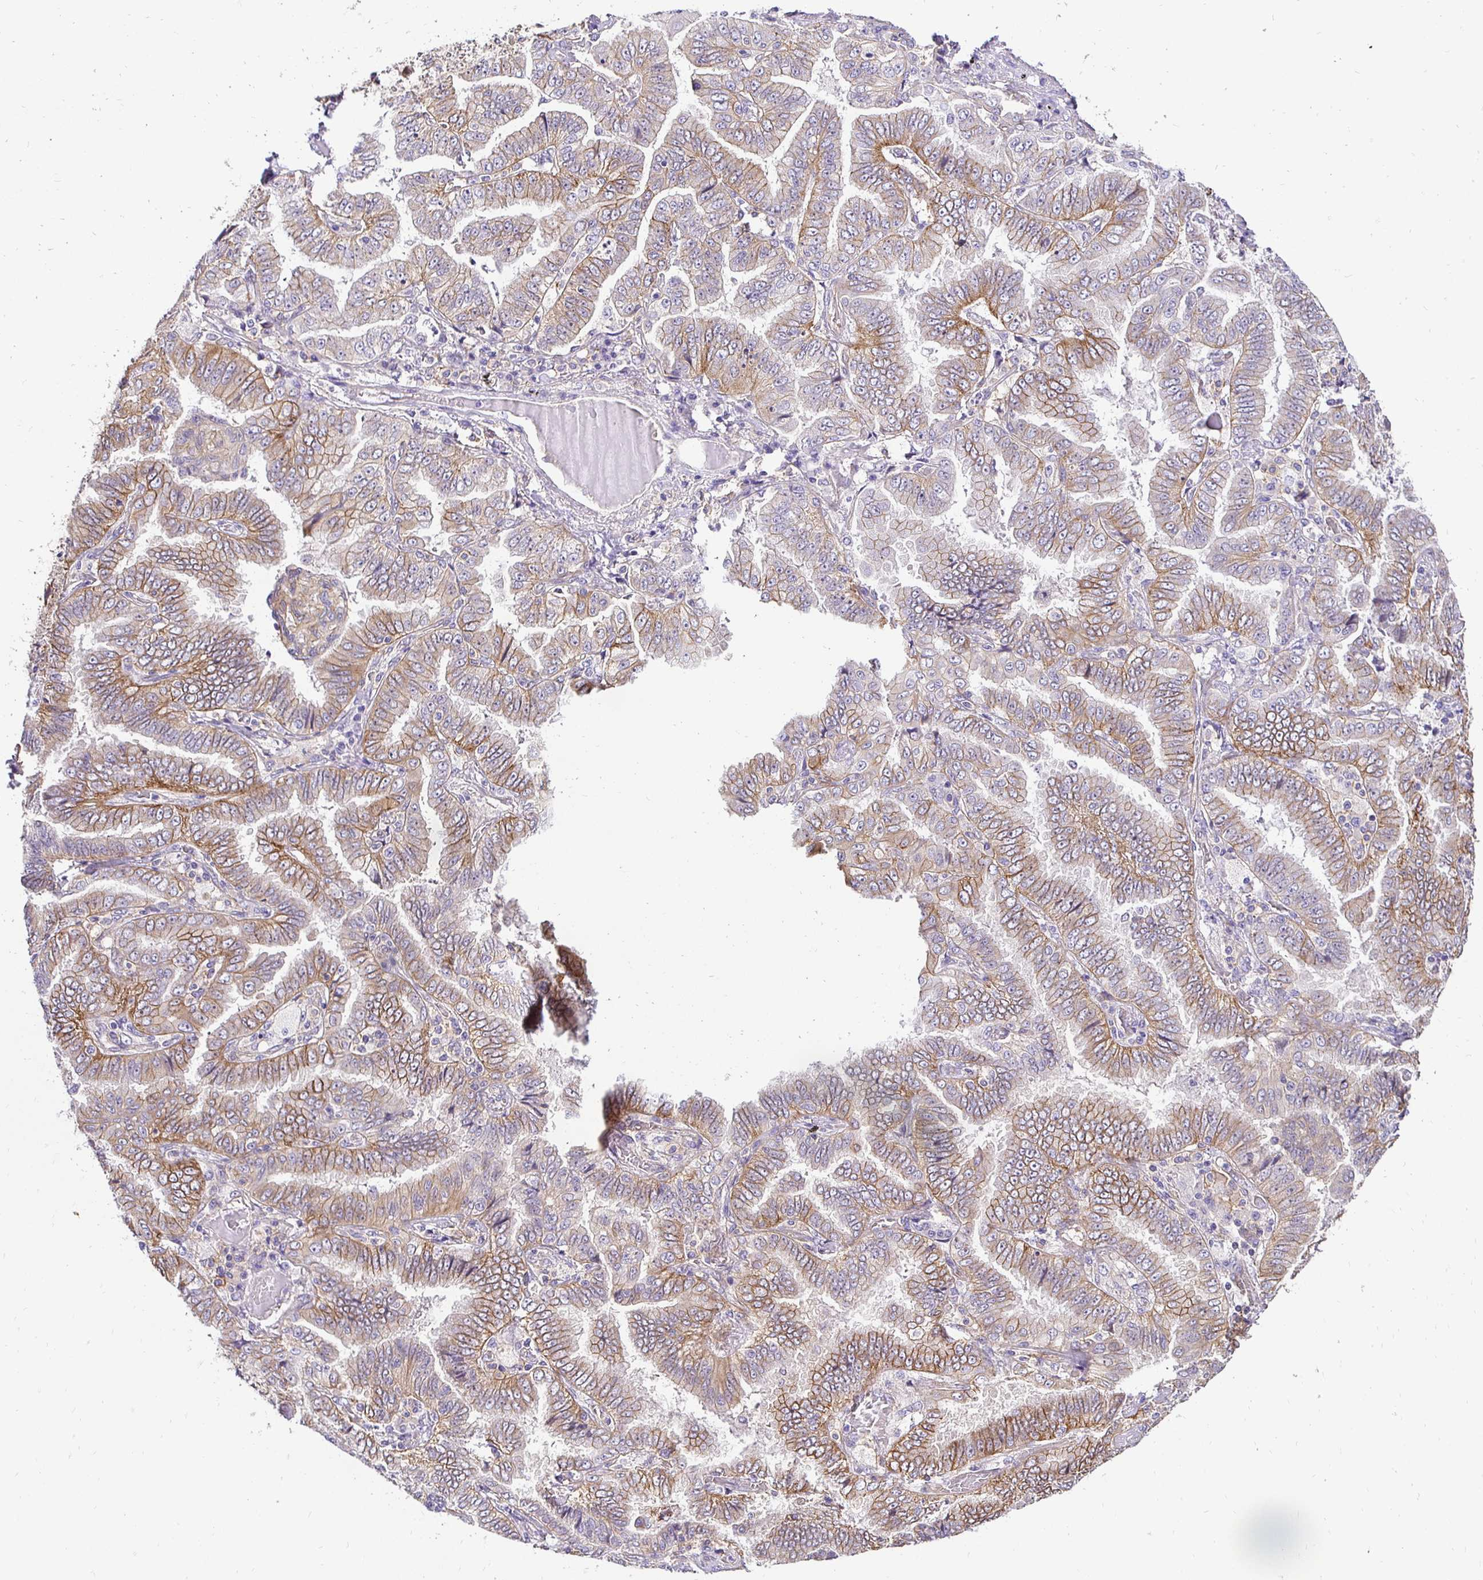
{"staining": {"intensity": "moderate", "quantity": ">75%", "location": "cytoplasmic/membranous"}, "tissue": "lung cancer", "cell_type": "Tumor cells", "image_type": "cancer", "snomed": [{"axis": "morphology", "description": "Aneuploidy"}, {"axis": "morphology", "description": "Adenocarcinoma, NOS"}, {"axis": "morphology", "description": "Adenocarcinoma, metastatic, NOS"}, {"axis": "topography", "description": "Lymph node"}, {"axis": "topography", "description": "Lung"}], "caption": "An immunohistochemistry (IHC) image of tumor tissue is shown. Protein staining in brown shows moderate cytoplasmic/membranous positivity in lung metastatic adenocarcinoma within tumor cells. (Stains: DAB in brown, nuclei in blue, Microscopy: brightfield microscopy at high magnification).", "gene": "SLC9A1", "patient": {"sex": "female", "age": 48}}